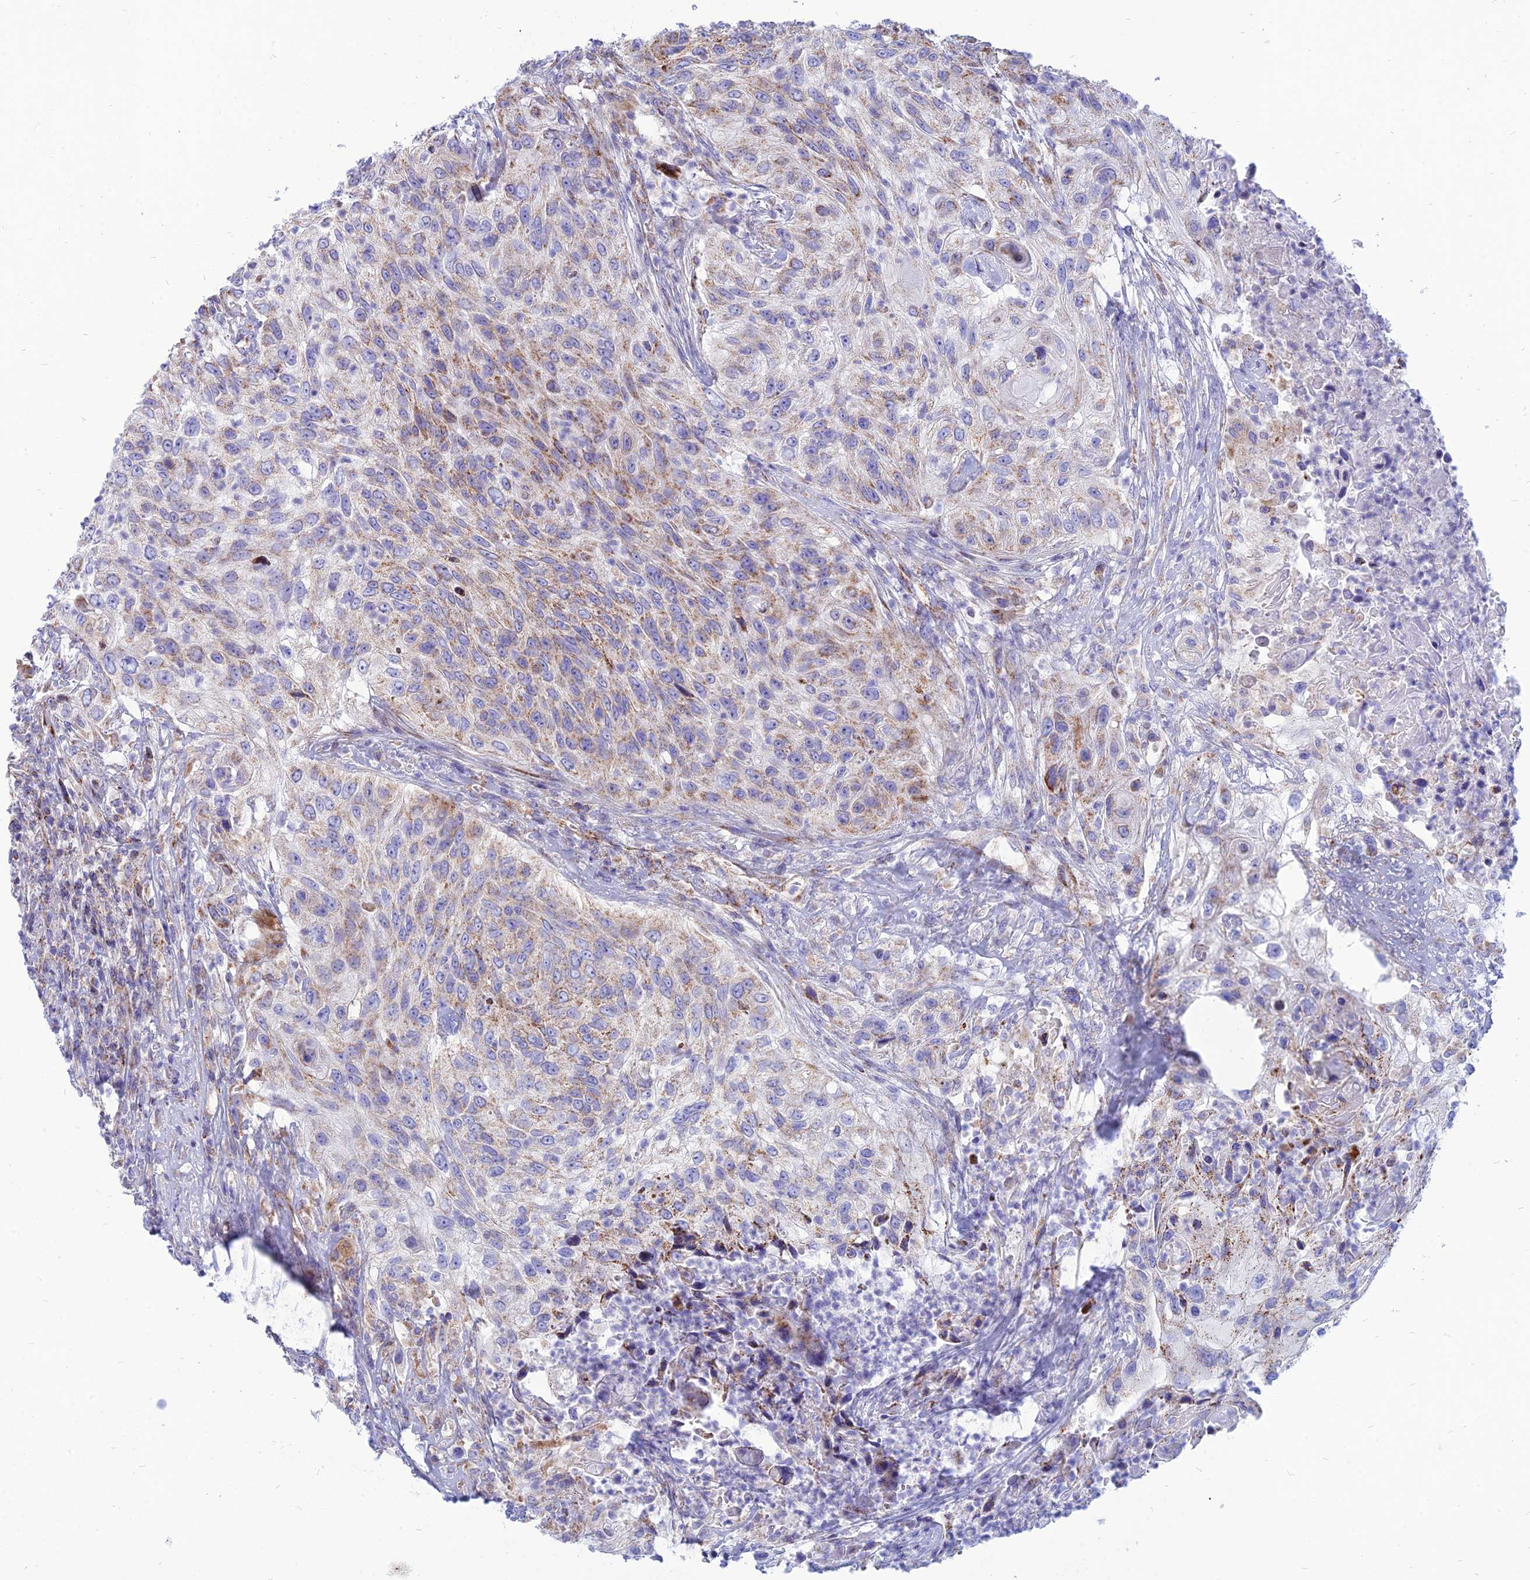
{"staining": {"intensity": "moderate", "quantity": "25%-75%", "location": "cytoplasmic/membranous"}, "tissue": "urothelial cancer", "cell_type": "Tumor cells", "image_type": "cancer", "snomed": [{"axis": "morphology", "description": "Urothelial carcinoma, High grade"}, {"axis": "topography", "description": "Urinary bladder"}], "caption": "A micrograph of human urothelial cancer stained for a protein reveals moderate cytoplasmic/membranous brown staining in tumor cells.", "gene": "PACC1", "patient": {"sex": "female", "age": 60}}